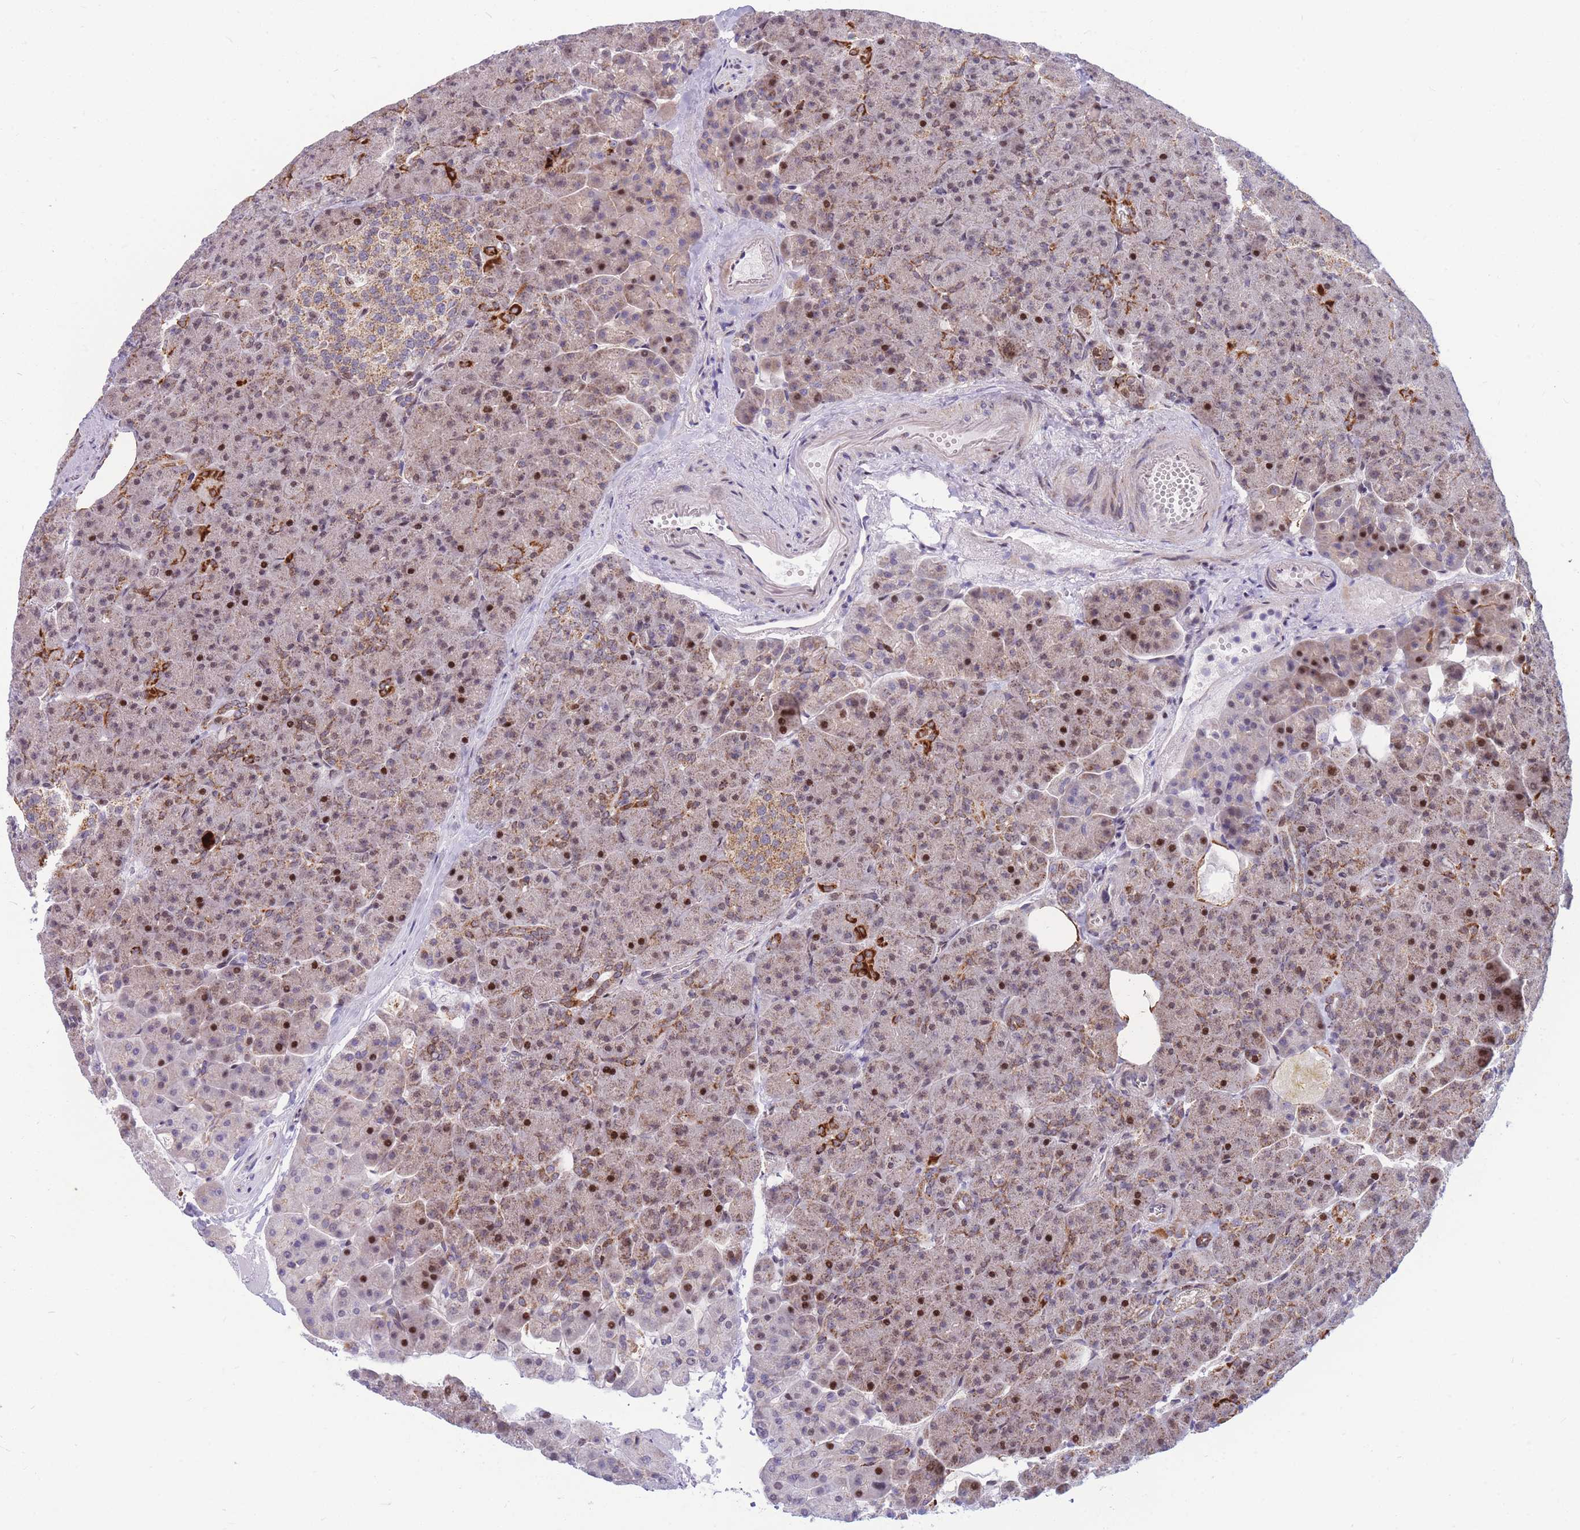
{"staining": {"intensity": "strong", "quantity": "25%-75%", "location": "cytoplasmic/membranous,nuclear"}, "tissue": "pancreas", "cell_type": "Exocrine glandular cells", "image_type": "normal", "snomed": [{"axis": "morphology", "description": "Normal tissue, NOS"}, {"axis": "topography", "description": "Pancreas"}], "caption": "Exocrine glandular cells demonstrate high levels of strong cytoplasmic/membranous,nuclear staining in about 25%-75% of cells in benign human pancreas. (IHC, brightfield microscopy, high magnification).", "gene": "HSPE1", "patient": {"sex": "female", "age": 74}}